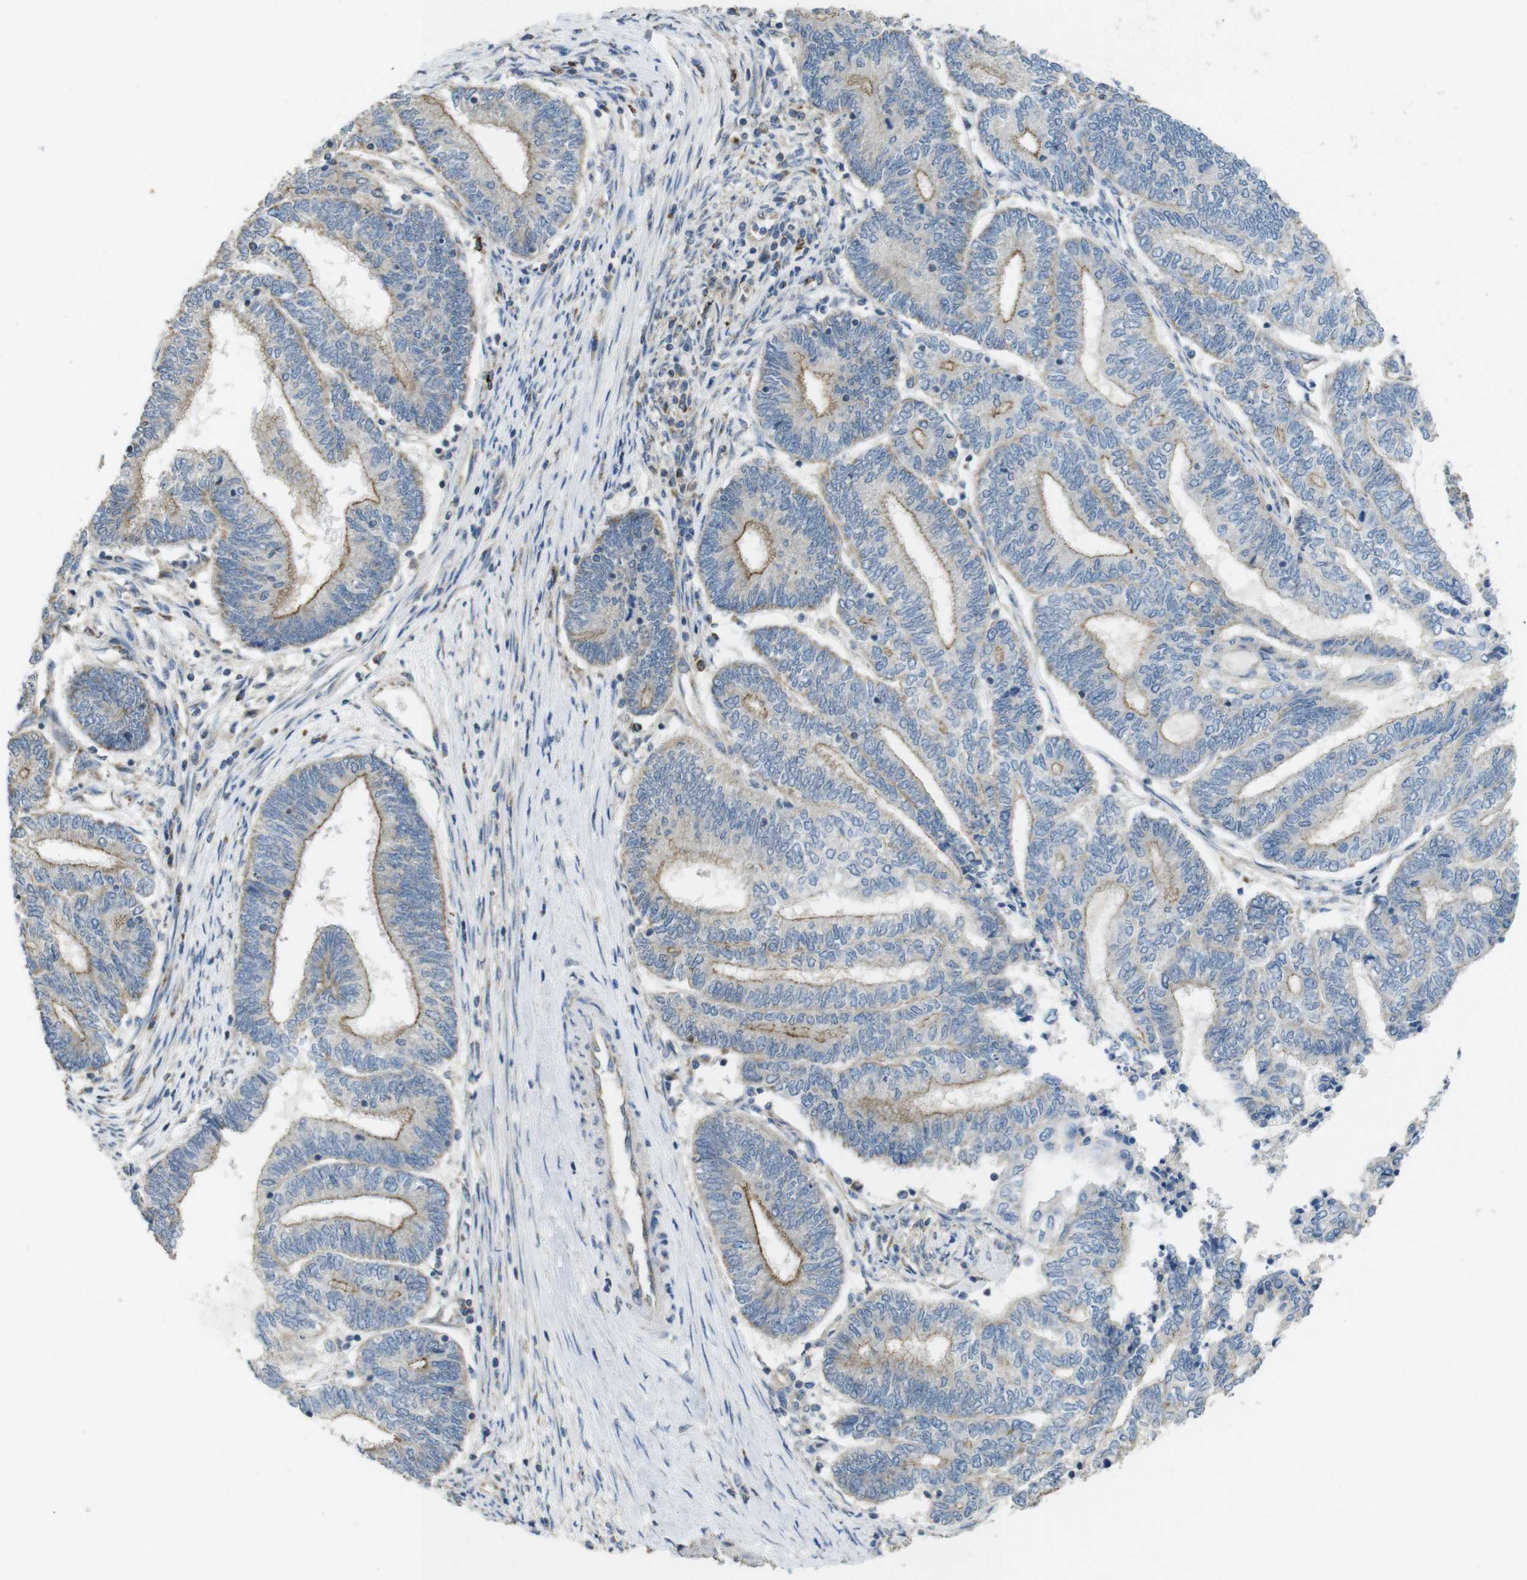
{"staining": {"intensity": "moderate", "quantity": "25%-75%", "location": "cytoplasmic/membranous"}, "tissue": "endometrial cancer", "cell_type": "Tumor cells", "image_type": "cancer", "snomed": [{"axis": "morphology", "description": "Adenocarcinoma, NOS"}, {"axis": "topography", "description": "Uterus"}, {"axis": "topography", "description": "Endometrium"}], "caption": "Human endometrial cancer (adenocarcinoma) stained with a protein marker demonstrates moderate staining in tumor cells.", "gene": "CALHM2", "patient": {"sex": "female", "age": 70}}